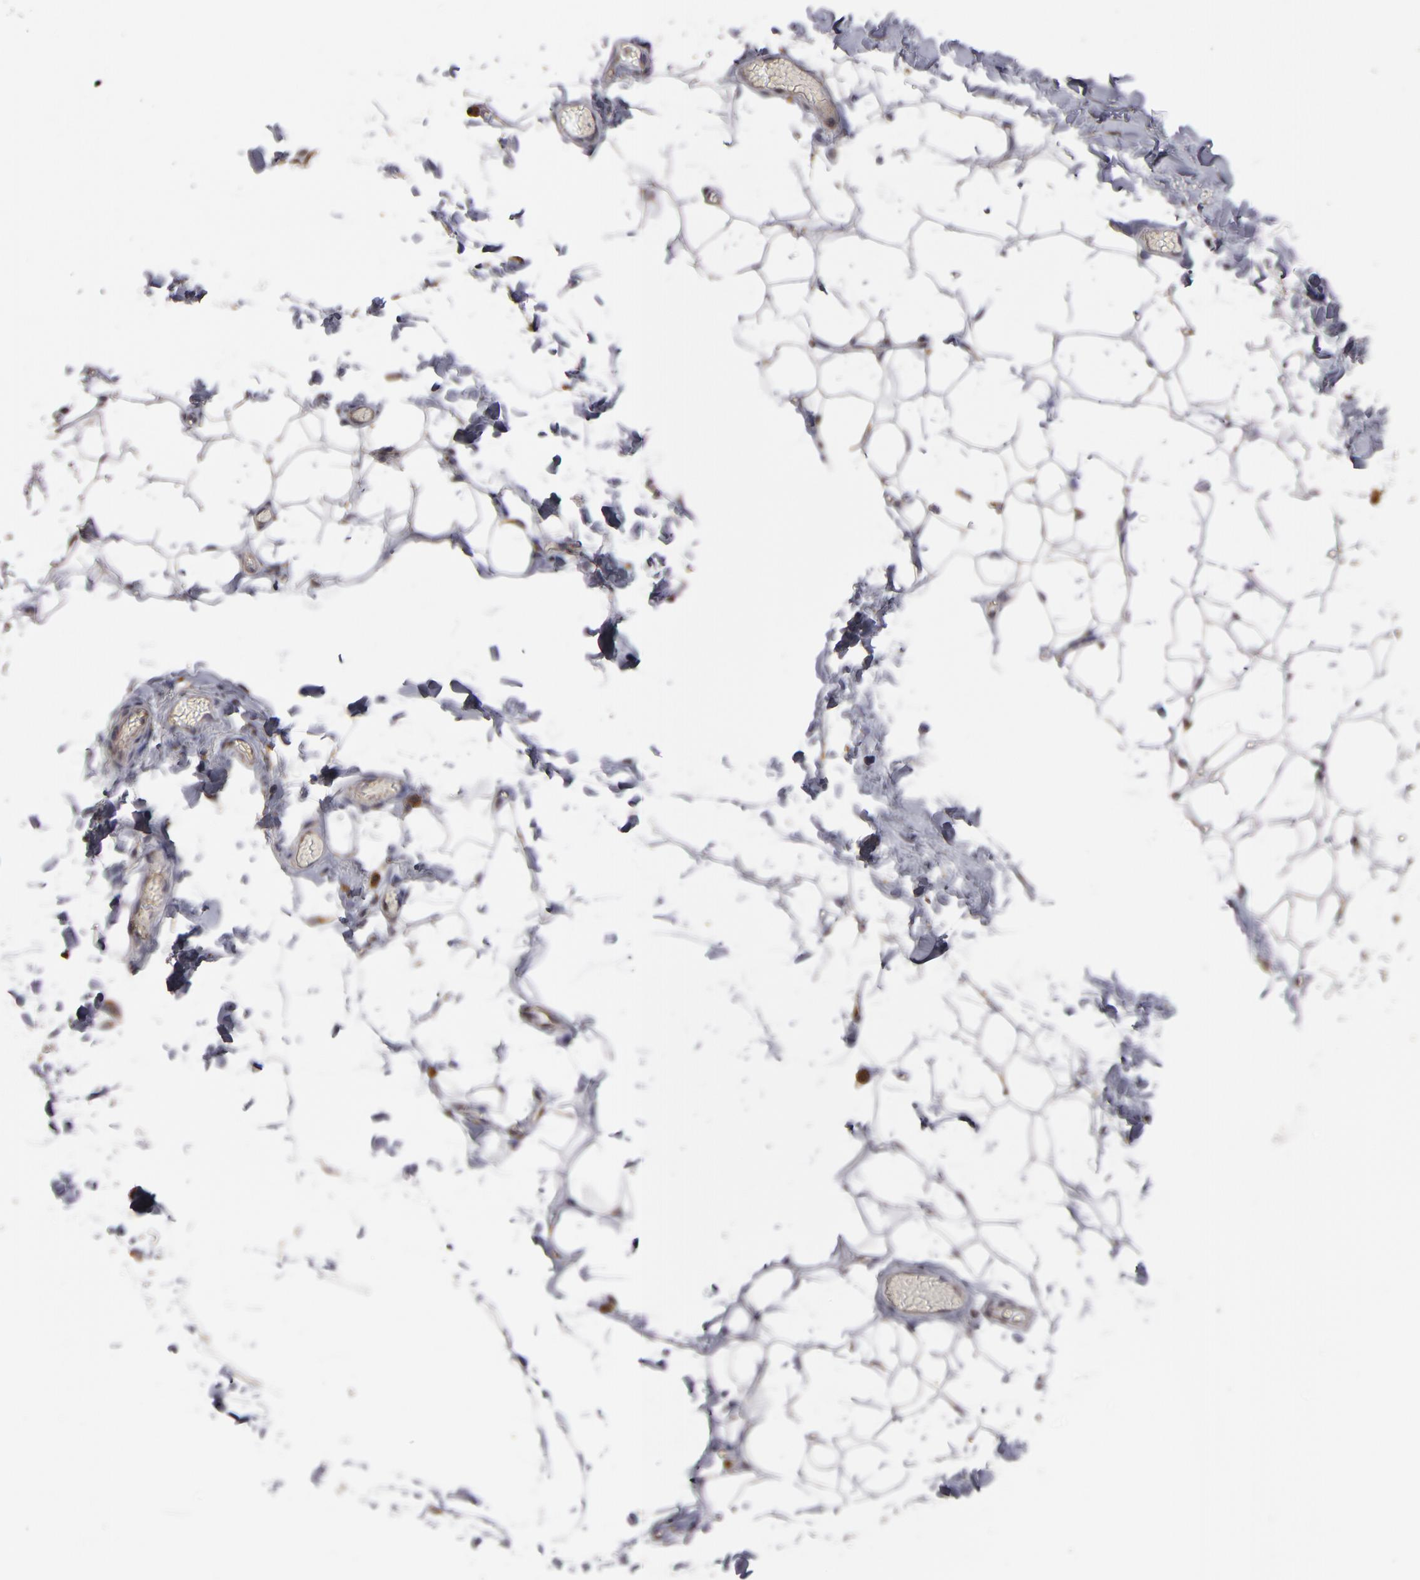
{"staining": {"intensity": "negative", "quantity": "none", "location": "none"}, "tissue": "adipose tissue", "cell_type": "Adipocytes", "image_type": "normal", "snomed": [{"axis": "morphology", "description": "Normal tissue, NOS"}, {"axis": "topography", "description": "Soft tissue"}], "caption": "Immunohistochemistry of unremarkable adipose tissue exhibits no expression in adipocytes.", "gene": "SND1", "patient": {"sex": "male", "age": 26}}